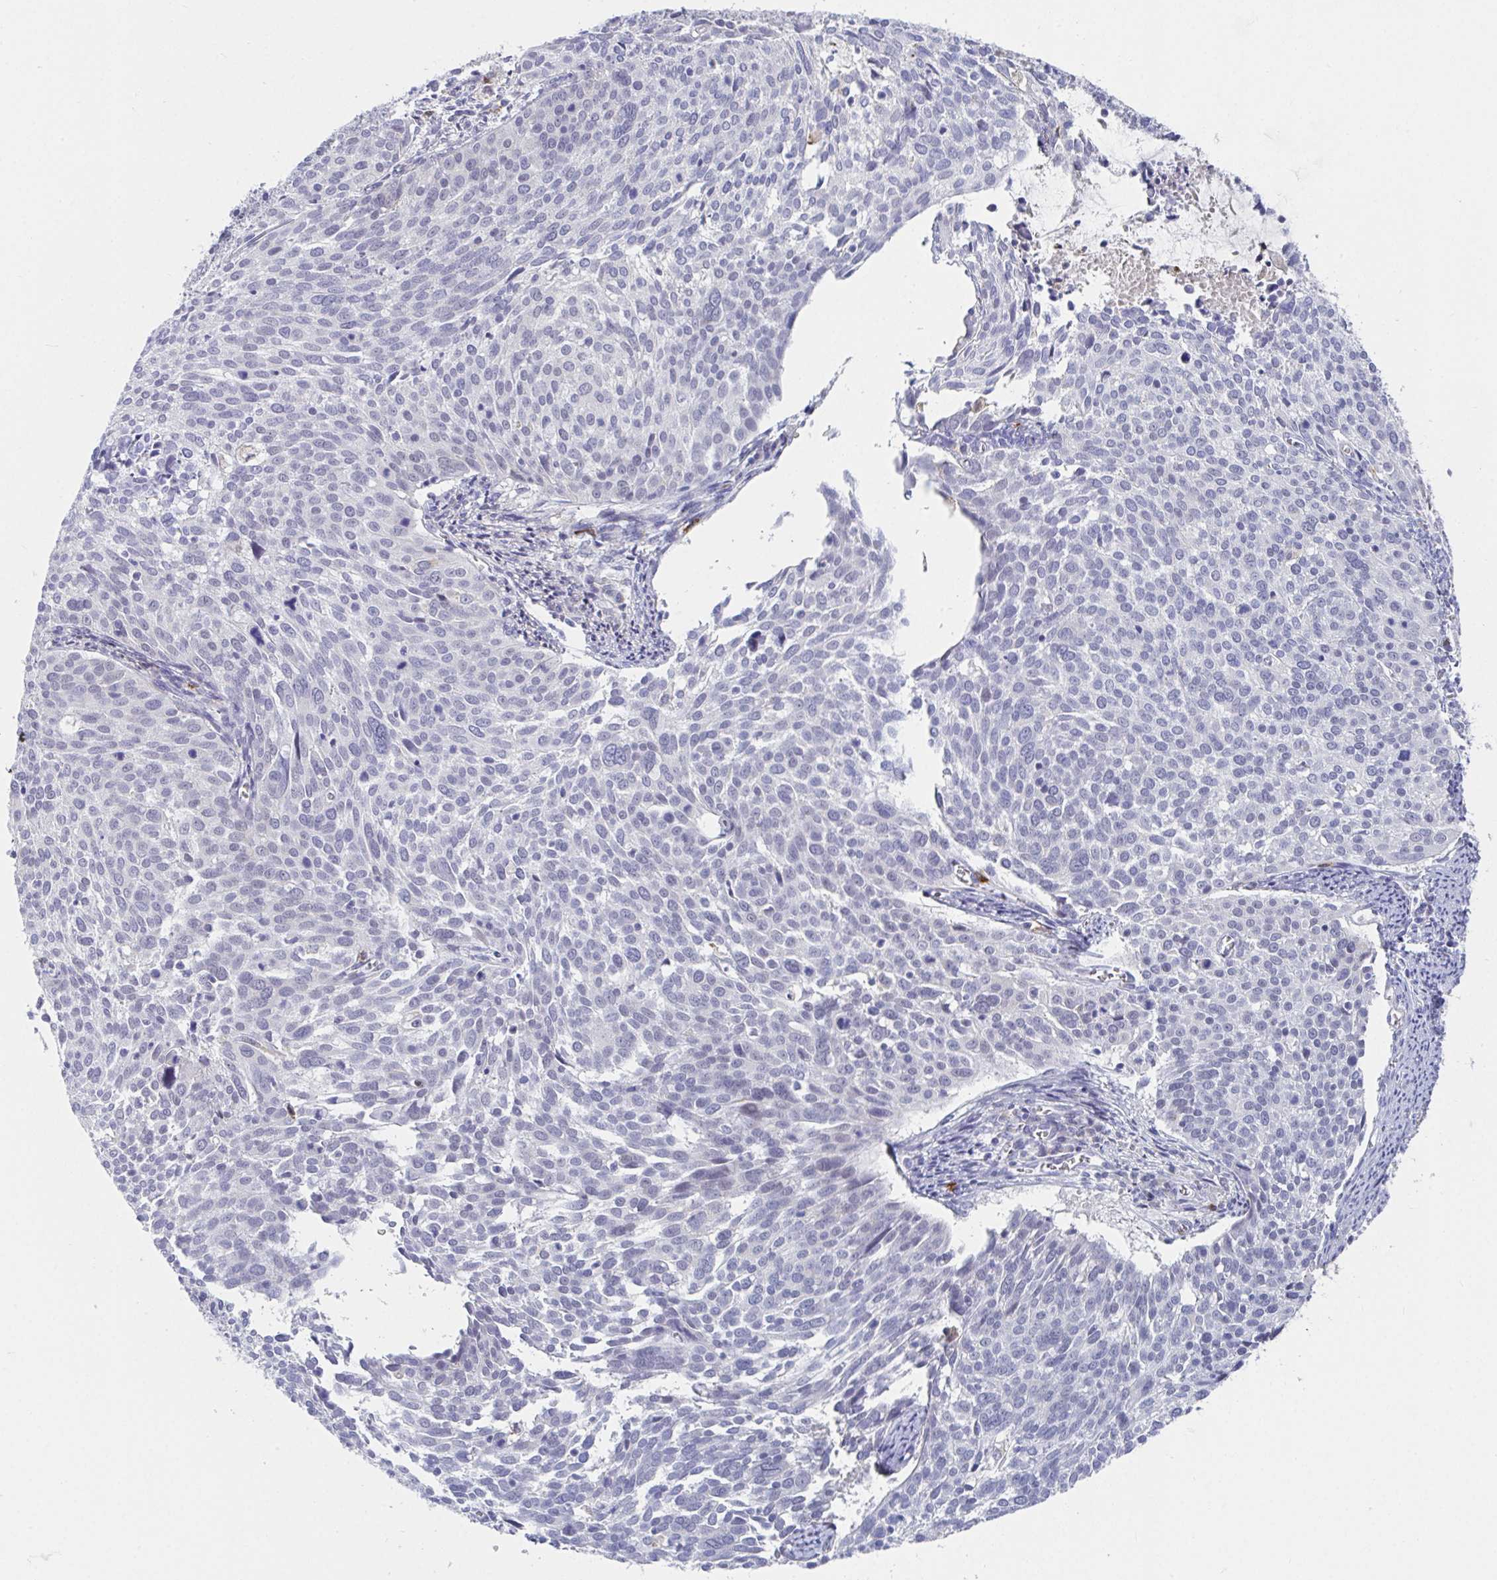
{"staining": {"intensity": "negative", "quantity": "none", "location": "none"}, "tissue": "cervical cancer", "cell_type": "Tumor cells", "image_type": "cancer", "snomed": [{"axis": "morphology", "description": "Squamous cell carcinoma, NOS"}, {"axis": "topography", "description": "Cervix"}], "caption": "A high-resolution image shows immunohistochemistry staining of cervical cancer, which exhibits no significant positivity in tumor cells.", "gene": "TAS2R39", "patient": {"sex": "female", "age": 39}}